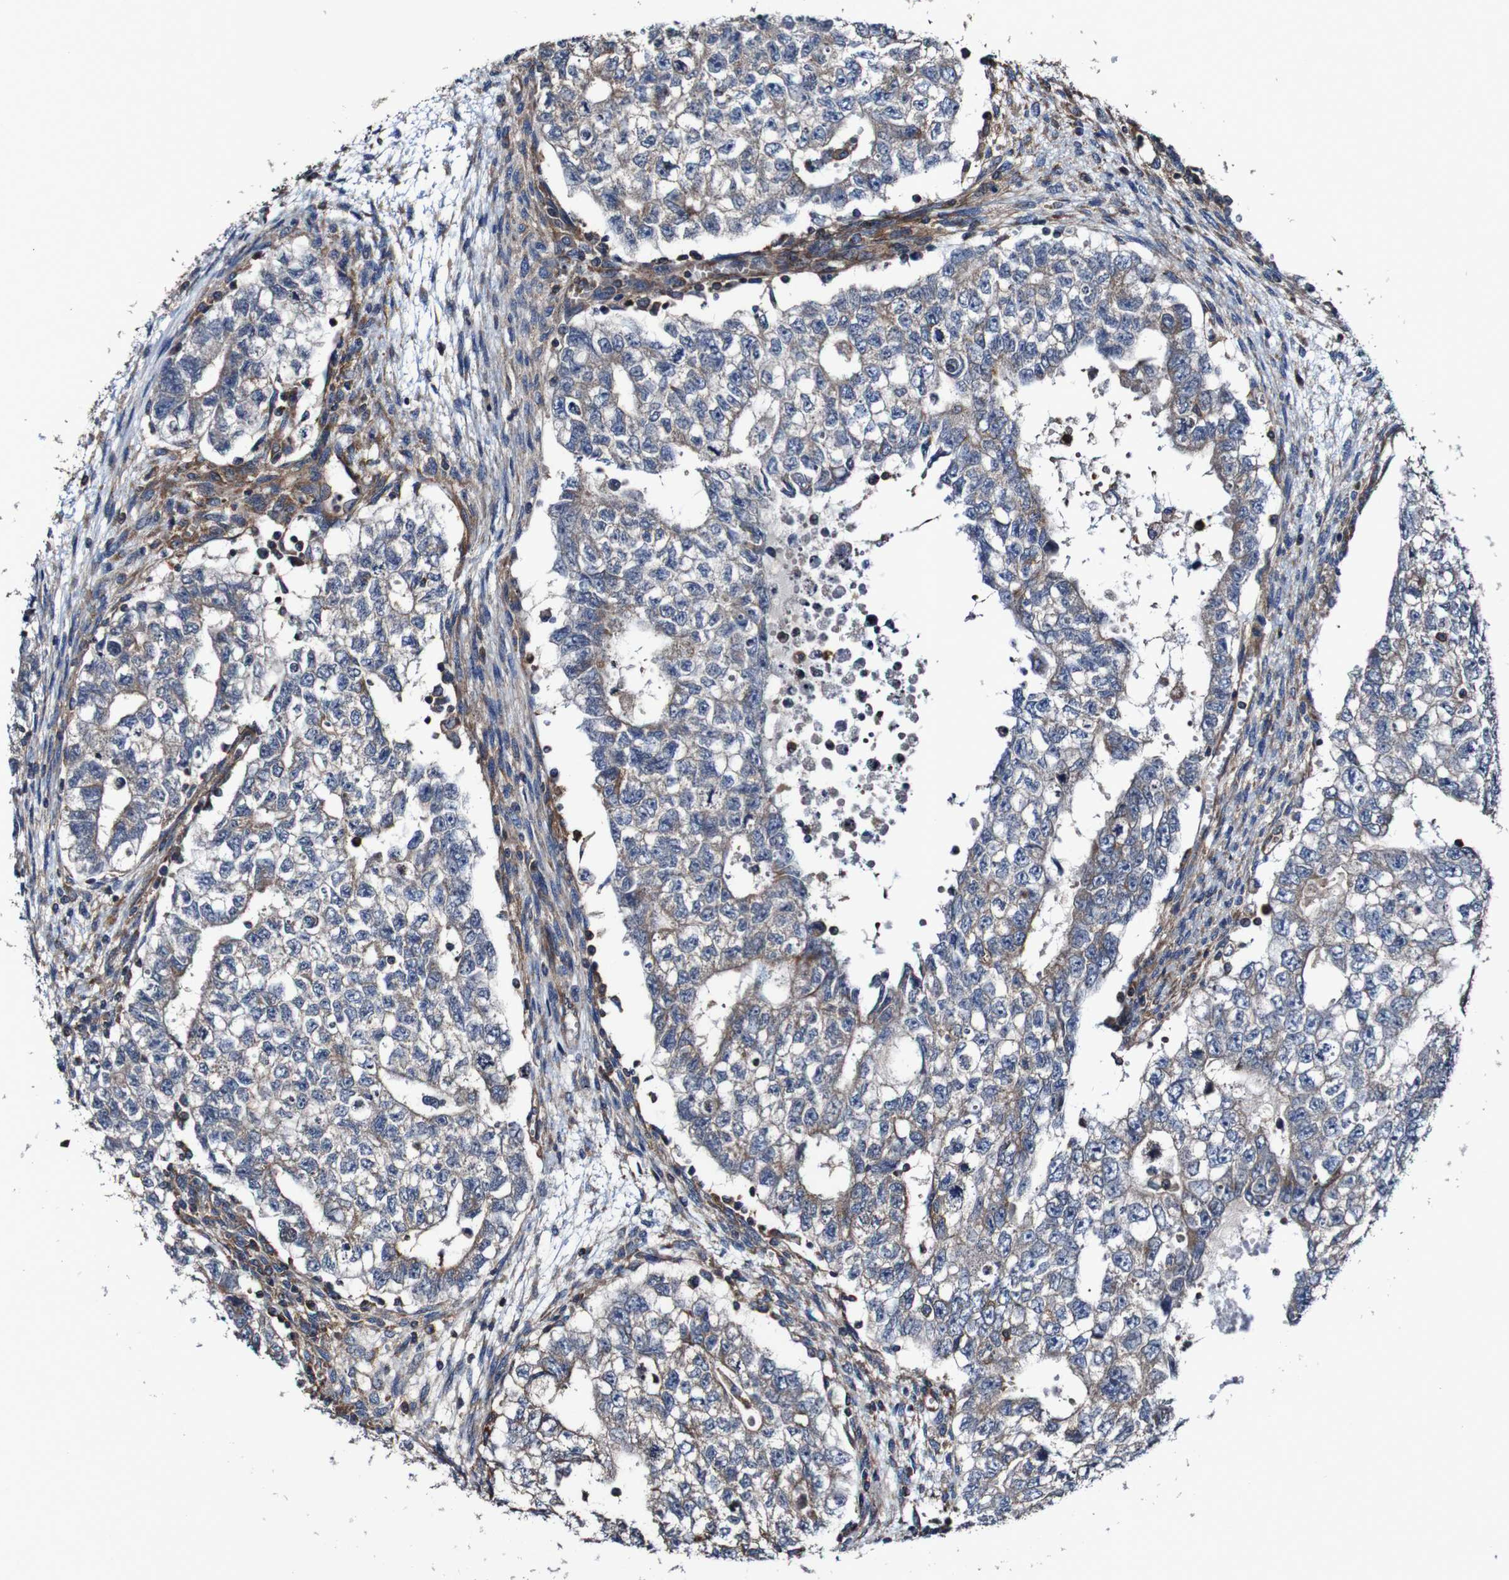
{"staining": {"intensity": "moderate", "quantity": "25%-75%", "location": "cytoplasmic/membranous"}, "tissue": "testis cancer", "cell_type": "Tumor cells", "image_type": "cancer", "snomed": [{"axis": "morphology", "description": "Seminoma, NOS"}, {"axis": "morphology", "description": "Carcinoma, Embryonal, NOS"}, {"axis": "topography", "description": "Testis"}], "caption": "This is a micrograph of immunohistochemistry staining of testis cancer (embryonal carcinoma), which shows moderate staining in the cytoplasmic/membranous of tumor cells.", "gene": "CSF1R", "patient": {"sex": "male", "age": 38}}